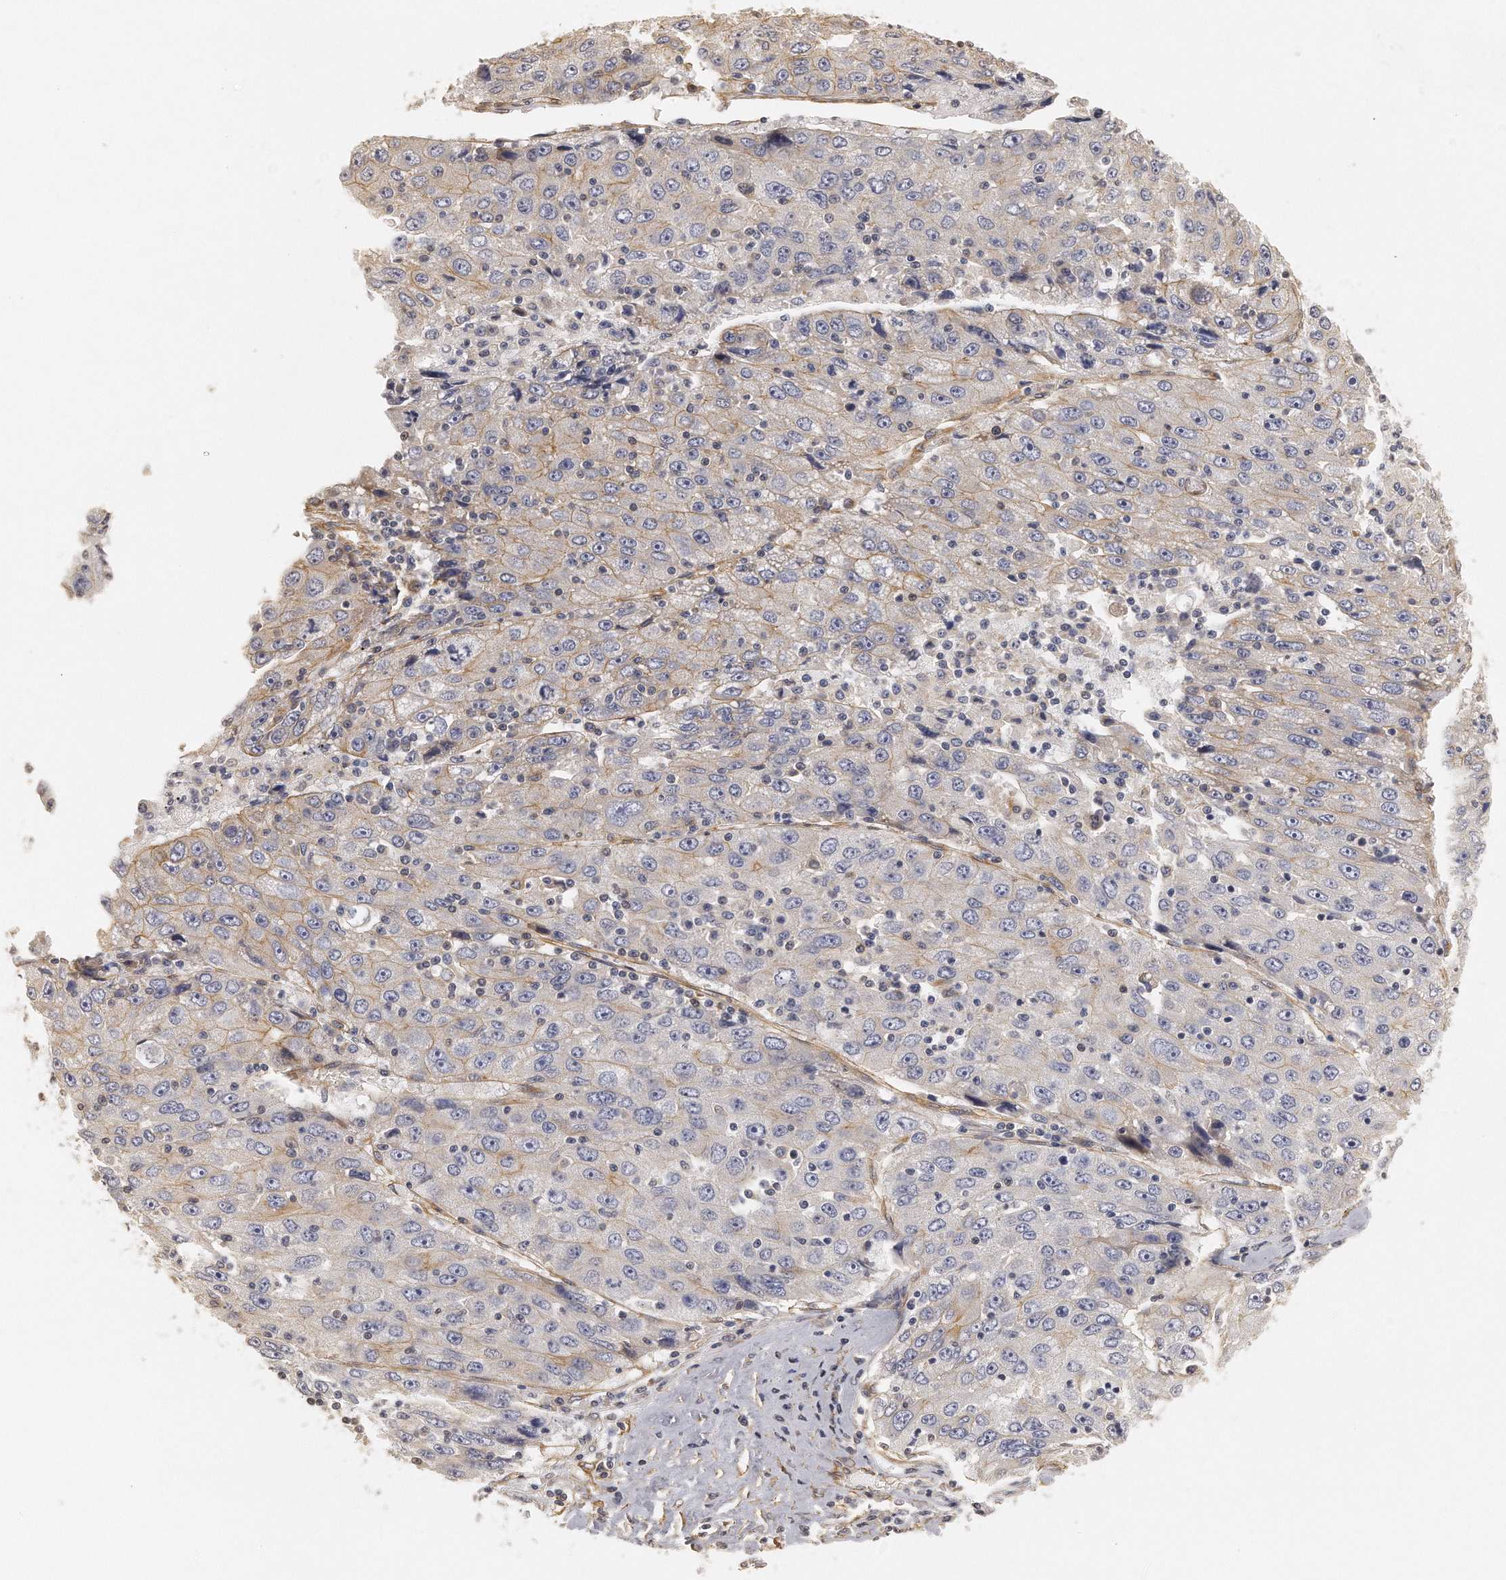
{"staining": {"intensity": "weak", "quantity": "25%-75%", "location": "cytoplasmic/membranous"}, "tissue": "liver cancer", "cell_type": "Tumor cells", "image_type": "cancer", "snomed": [{"axis": "morphology", "description": "Carcinoma, Hepatocellular, NOS"}, {"axis": "topography", "description": "Liver"}], "caption": "This is an image of immunohistochemistry (IHC) staining of liver hepatocellular carcinoma, which shows weak staining in the cytoplasmic/membranous of tumor cells.", "gene": "CHST7", "patient": {"sex": "male", "age": 49}}